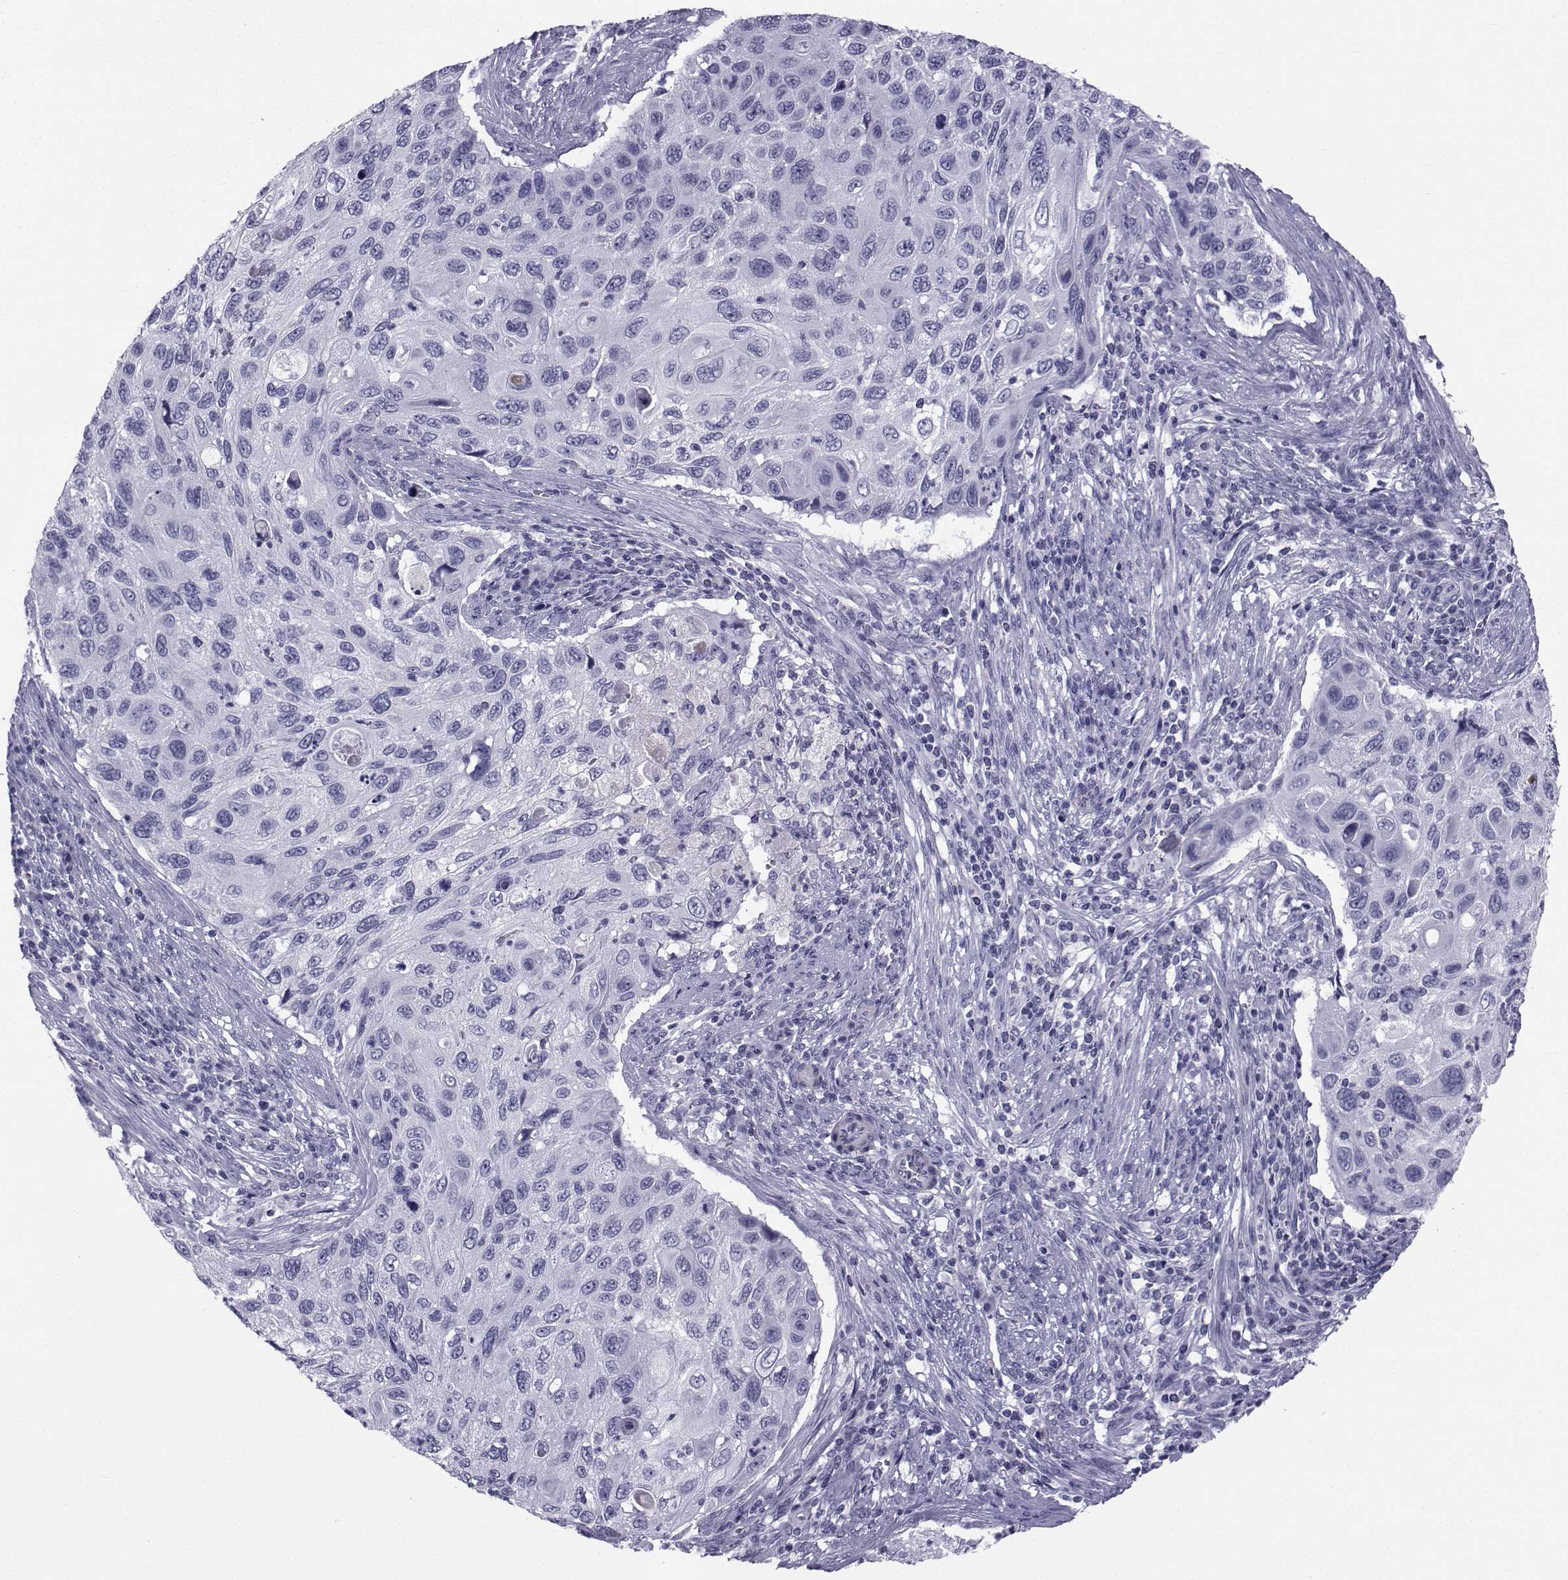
{"staining": {"intensity": "negative", "quantity": "none", "location": "none"}, "tissue": "cervical cancer", "cell_type": "Tumor cells", "image_type": "cancer", "snomed": [{"axis": "morphology", "description": "Squamous cell carcinoma, NOS"}, {"axis": "topography", "description": "Cervix"}], "caption": "There is no significant staining in tumor cells of cervical cancer.", "gene": "SPANXD", "patient": {"sex": "female", "age": 70}}